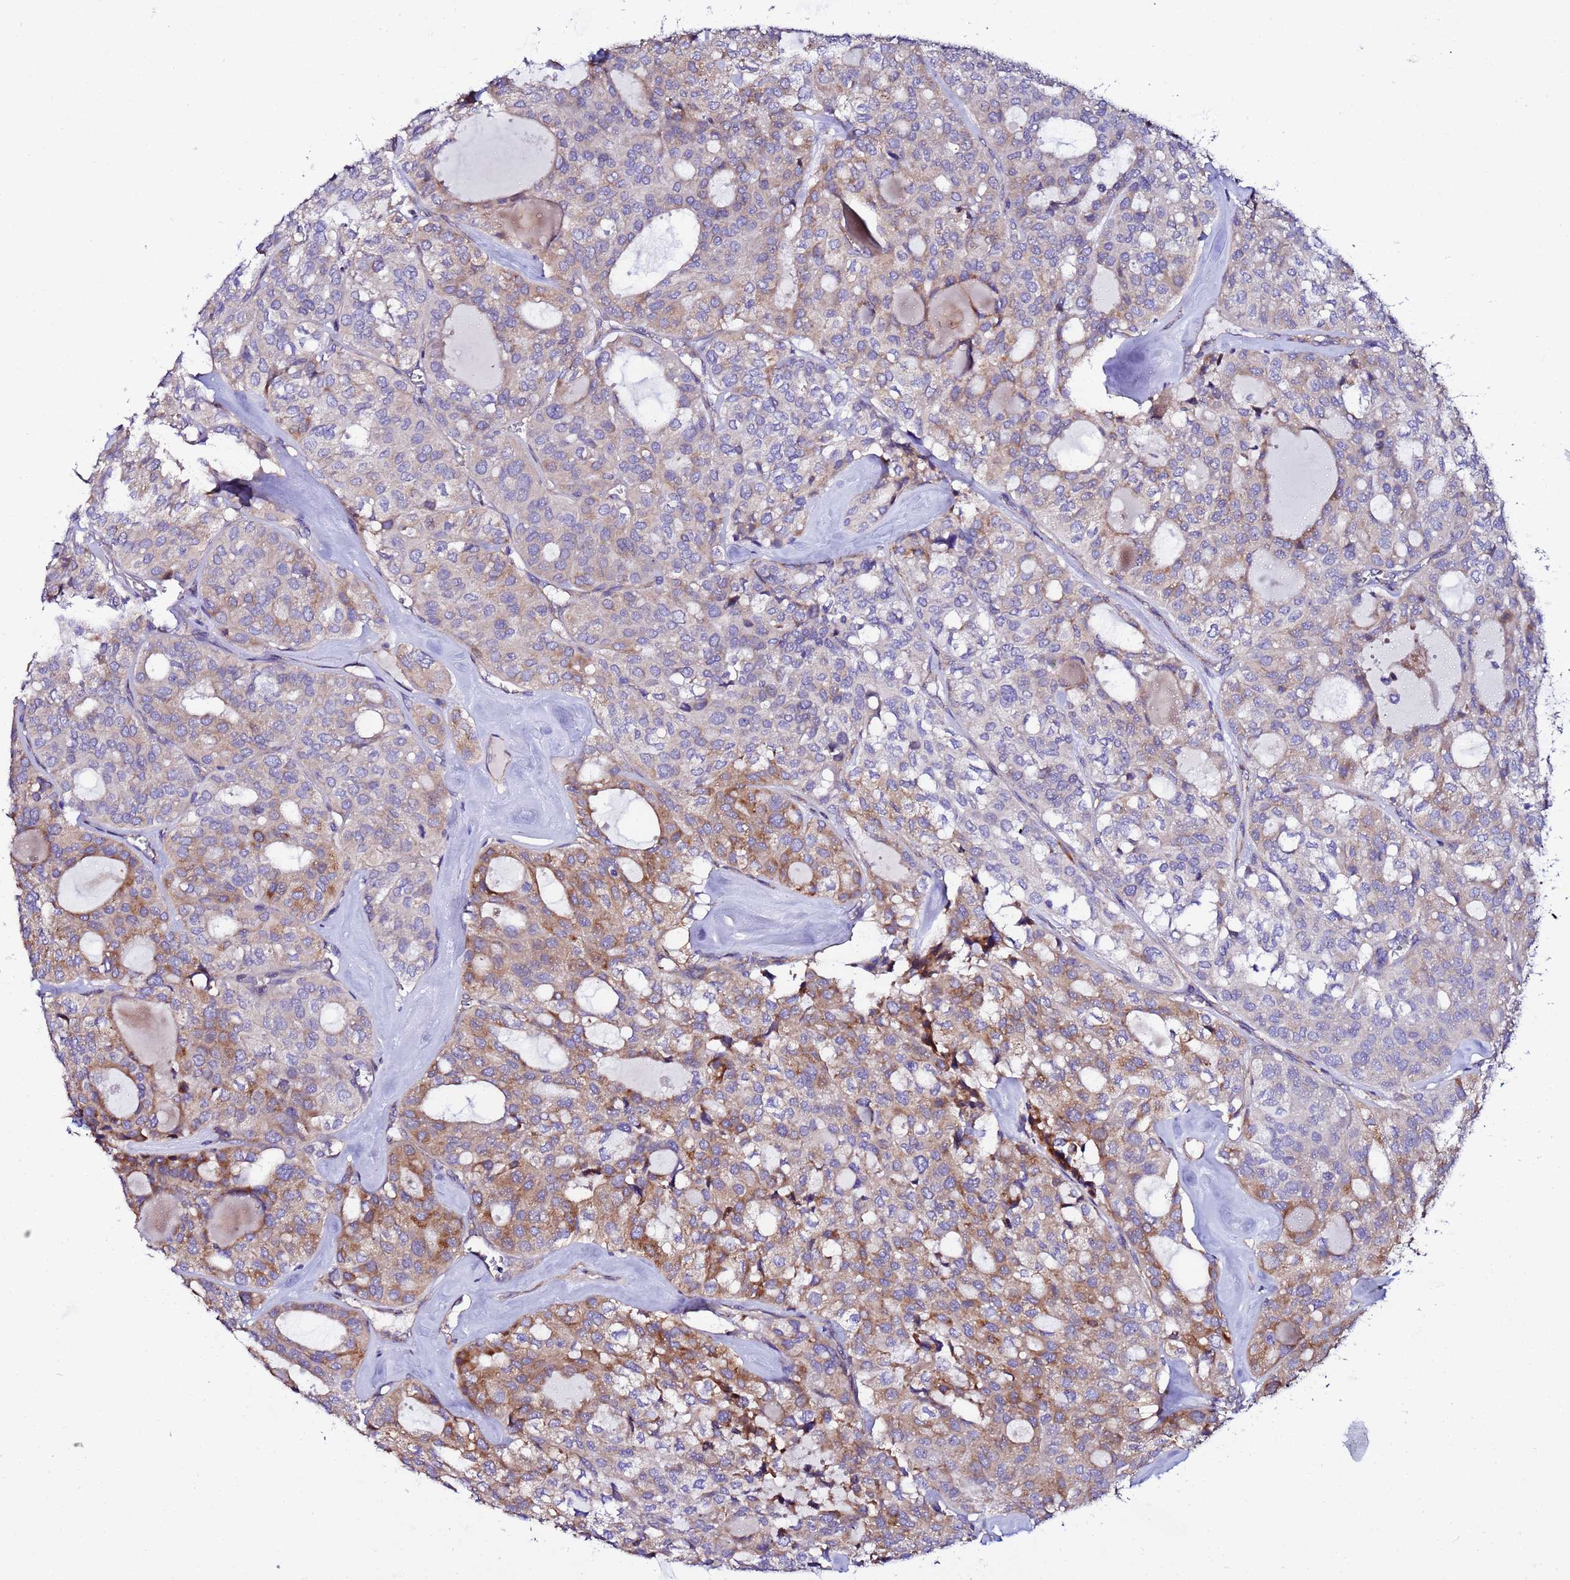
{"staining": {"intensity": "moderate", "quantity": "25%-75%", "location": "cytoplasmic/membranous"}, "tissue": "thyroid cancer", "cell_type": "Tumor cells", "image_type": "cancer", "snomed": [{"axis": "morphology", "description": "Follicular adenoma carcinoma, NOS"}, {"axis": "topography", "description": "Thyroid gland"}], "caption": "Immunohistochemical staining of human thyroid cancer demonstrates medium levels of moderate cytoplasmic/membranous expression in about 25%-75% of tumor cells. (DAB (3,3'-diaminobenzidine) IHC with brightfield microscopy, high magnification).", "gene": "JRKL", "patient": {"sex": "male", "age": 75}}